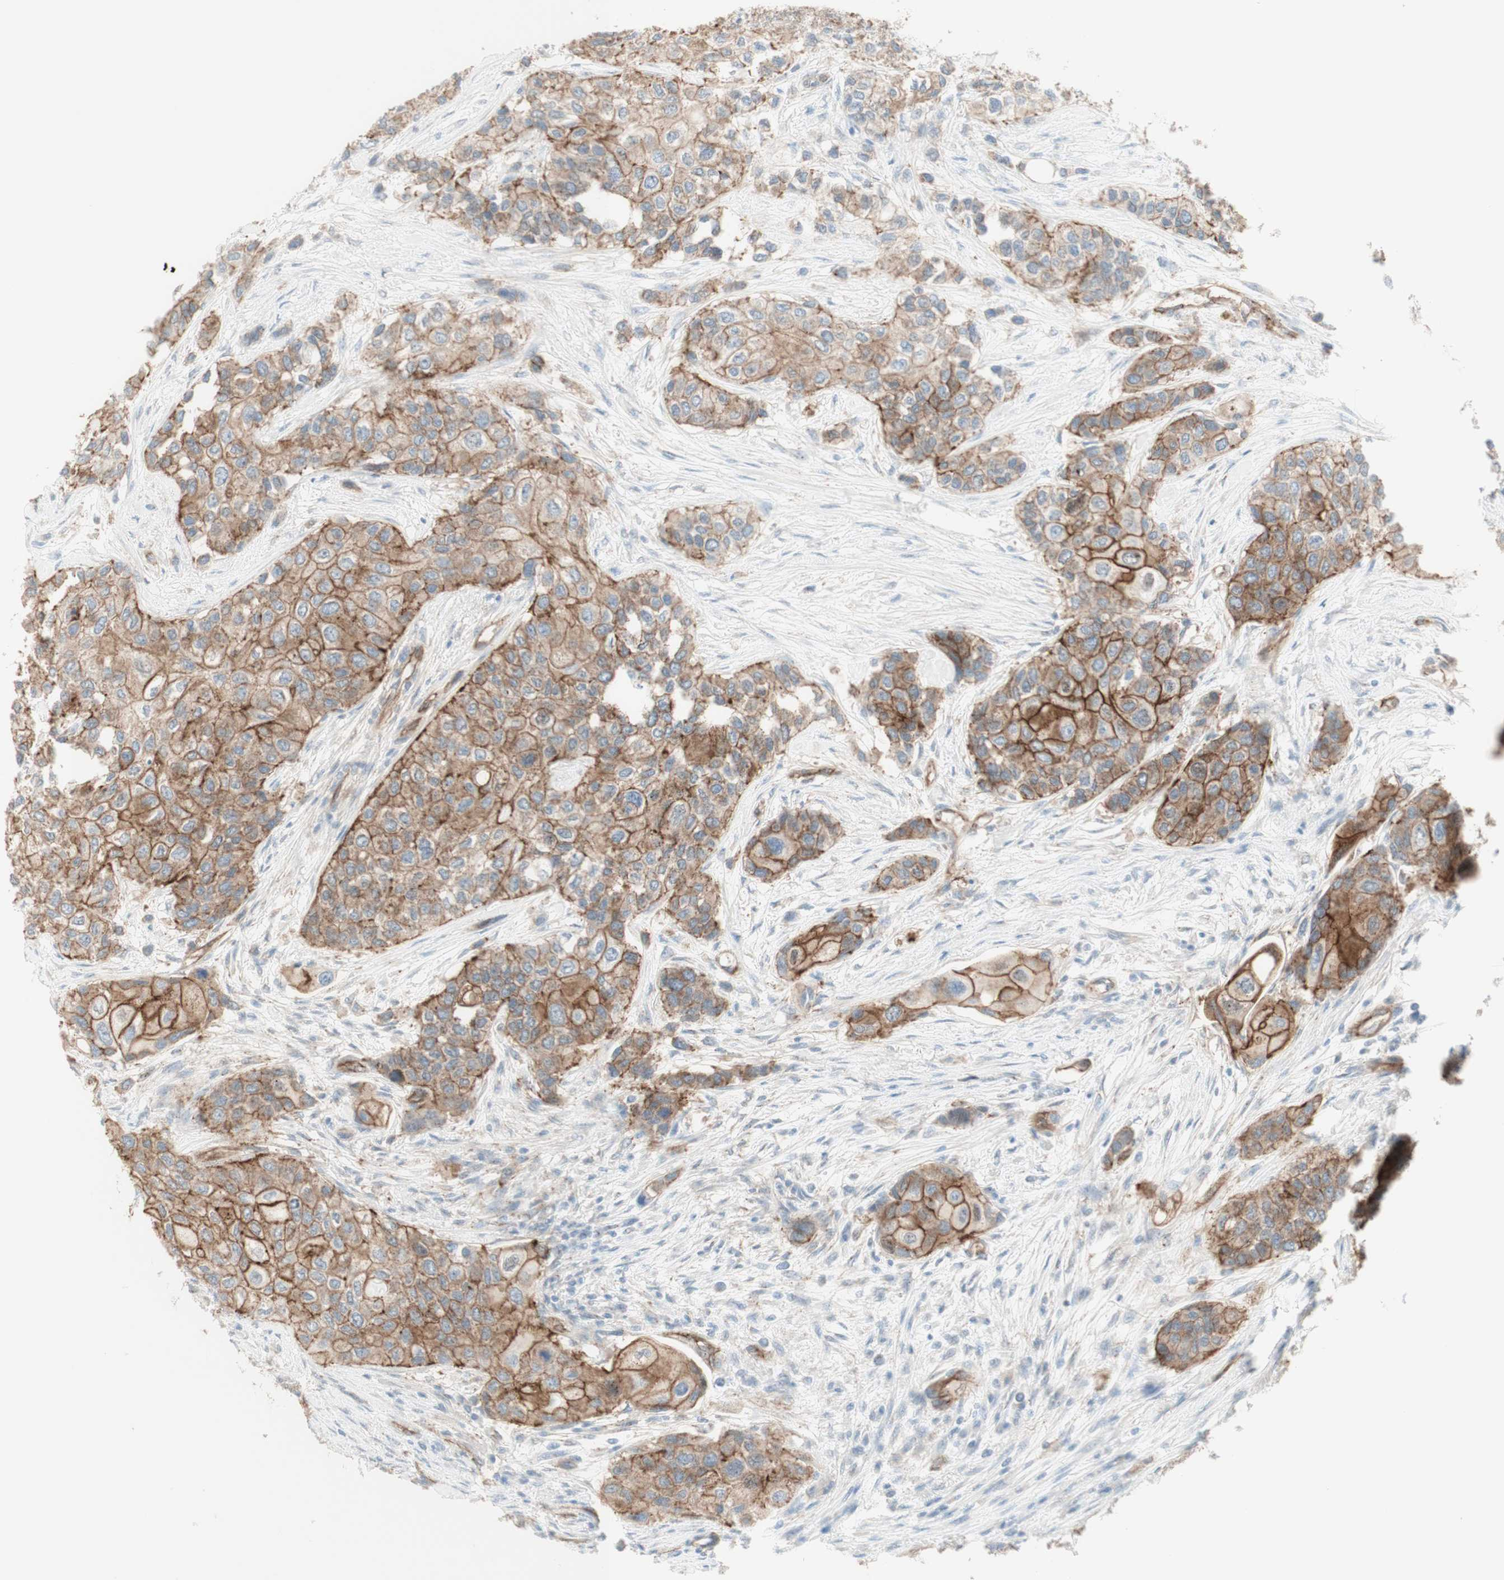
{"staining": {"intensity": "moderate", "quantity": "25%-75%", "location": "cytoplasmic/membranous"}, "tissue": "urothelial cancer", "cell_type": "Tumor cells", "image_type": "cancer", "snomed": [{"axis": "morphology", "description": "Urothelial carcinoma, High grade"}, {"axis": "topography", "description": "Urinary bladder"}], "caption": "An immunohistochemistry (IHC) photomicrograph of tumor tissue is shown. Protein staining in brown shows moderate cytoplasmic/membranous positivity in high-grade urothelial carcinoma within tumor cells.", "gene": "MYO6", "patient": {"sex": "female", "age": 56}}